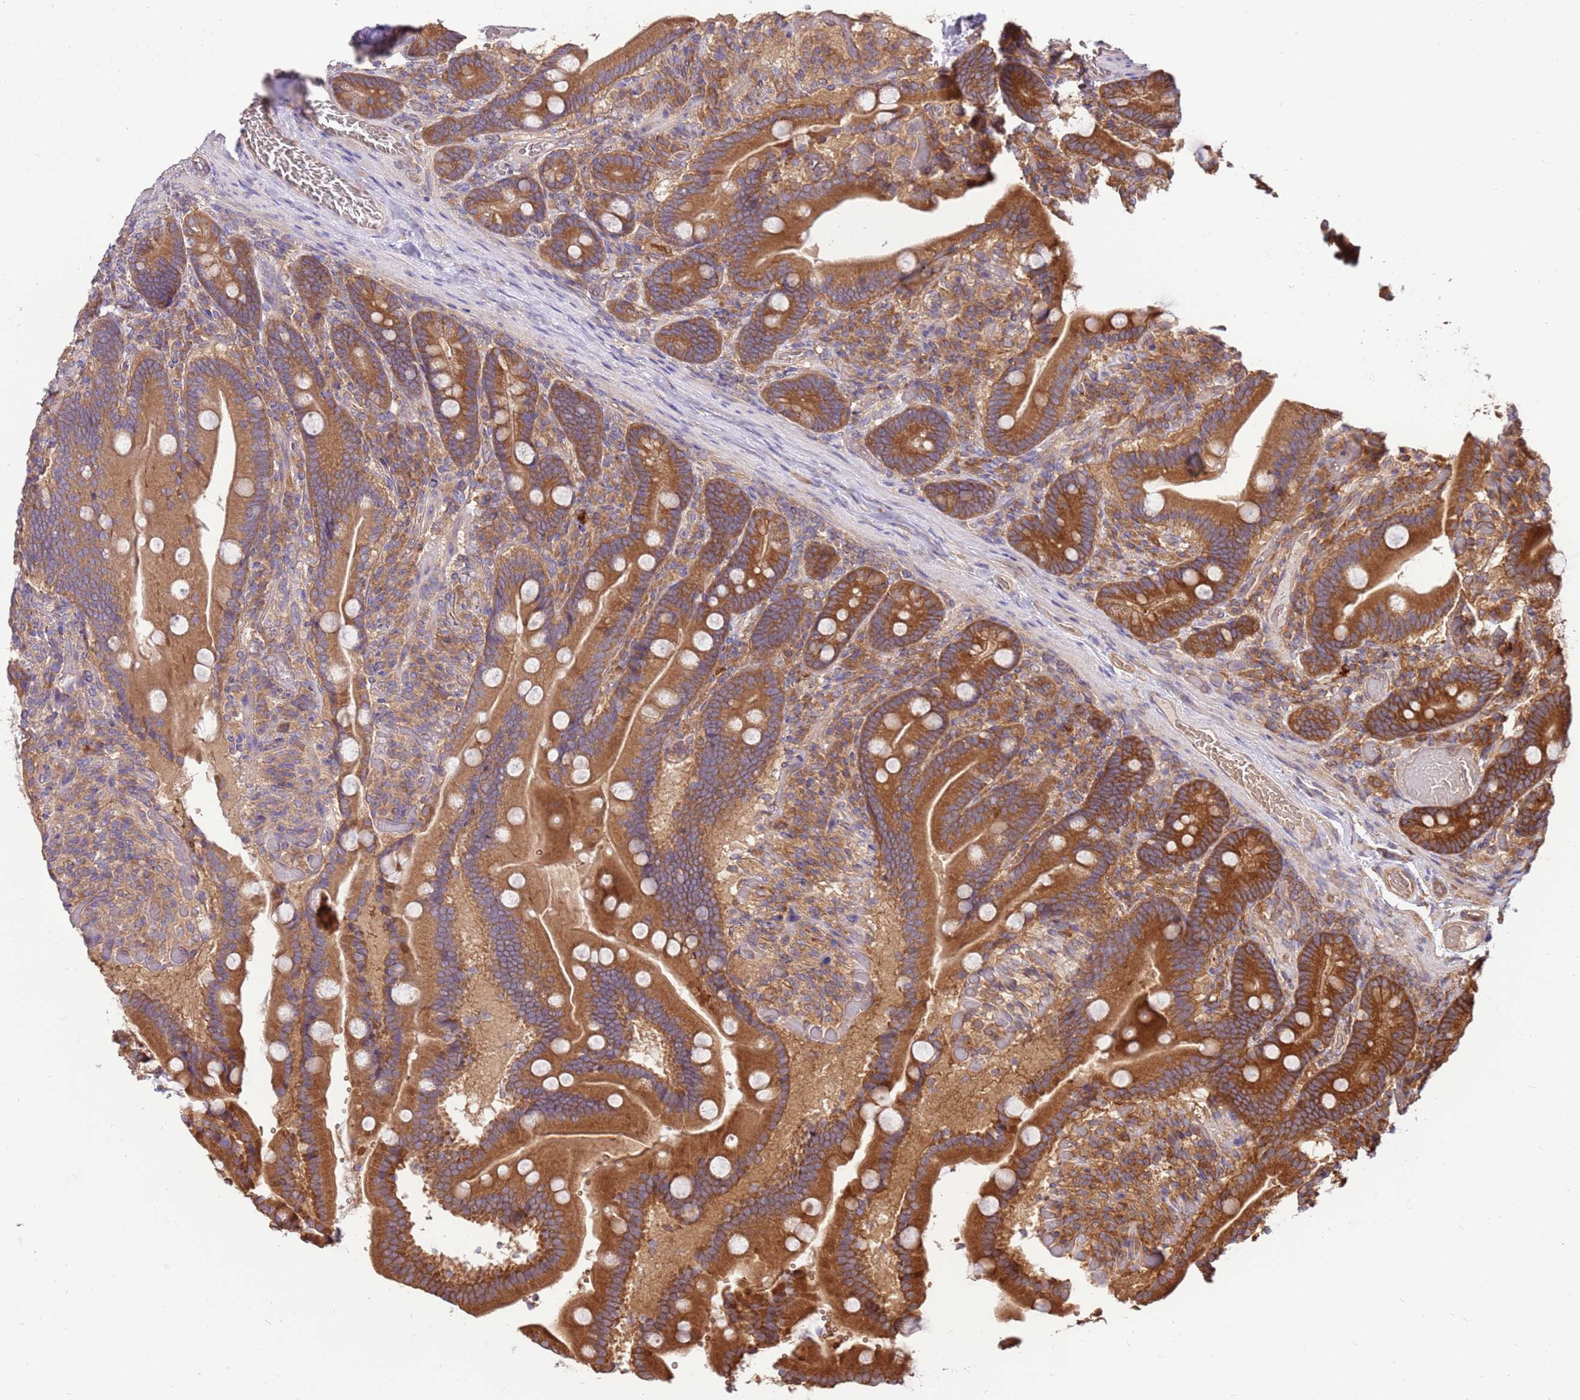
{"staining": {"intensity": "strong", "quantity": ">75%", "location": "cytoplasmic/membranous"}, "tissue": "duodenum", "cell_type": "Glandular cells", "image_type": "normal", "snomed": [{"axis": "morphology", "description": "Normal tissue, NOS"}, {"axis": "topography", "description": "Duodenum"}], "caption": "Glandular cells display strong cytoplasmic/membranous staining in approximately >75% of cells in unremarkable duodenum. The staining is performed using DAB brown chromogen to label protein expression. The nuclei are counter-stained blue using hematoxylin.", "gene": "SLC44A5", "patient": {"sex": "female", "age": 62}}